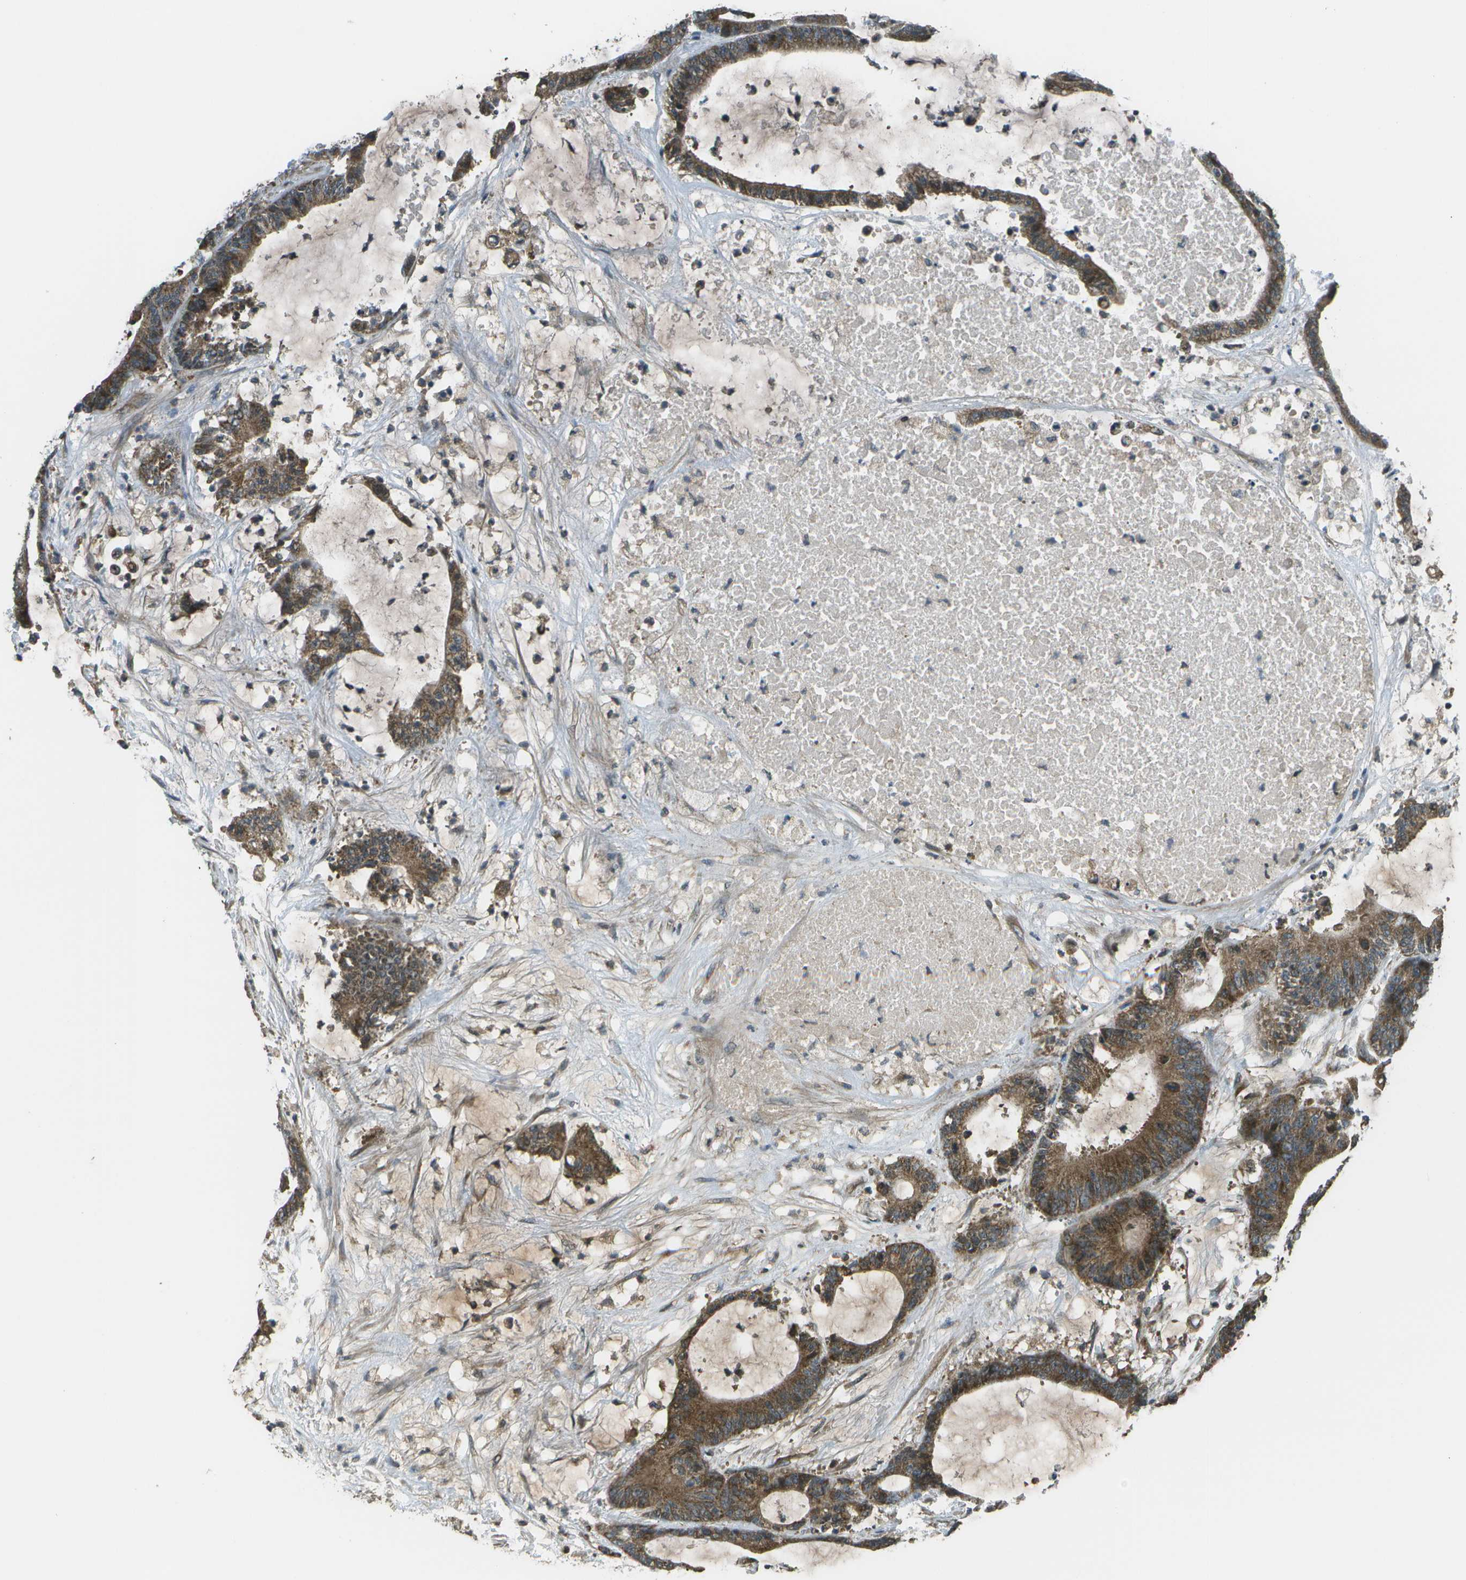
{"staining": {"intensity": "moderate", "quantity": ">75%", "location": "cytoplasmic/membranous"}, "tissue": "colorectal cancer", "cell_type": "Tumor cells", "image_type": "cancer", "snomed": [{"axis": "morphology", "description": "Adenocarcinoma, NOS"}, {"axis": "topography", "description": "Colon"}], "caption": "Approximately >75% of tumor cells in human colorectal adenocarcinoma reveal moderate cytoplasmic/membranous protein staining as visualized by brown immunohistochemical staining.", "gene": "PLPBP", "patient": {"sex": "female", "age": 84}}